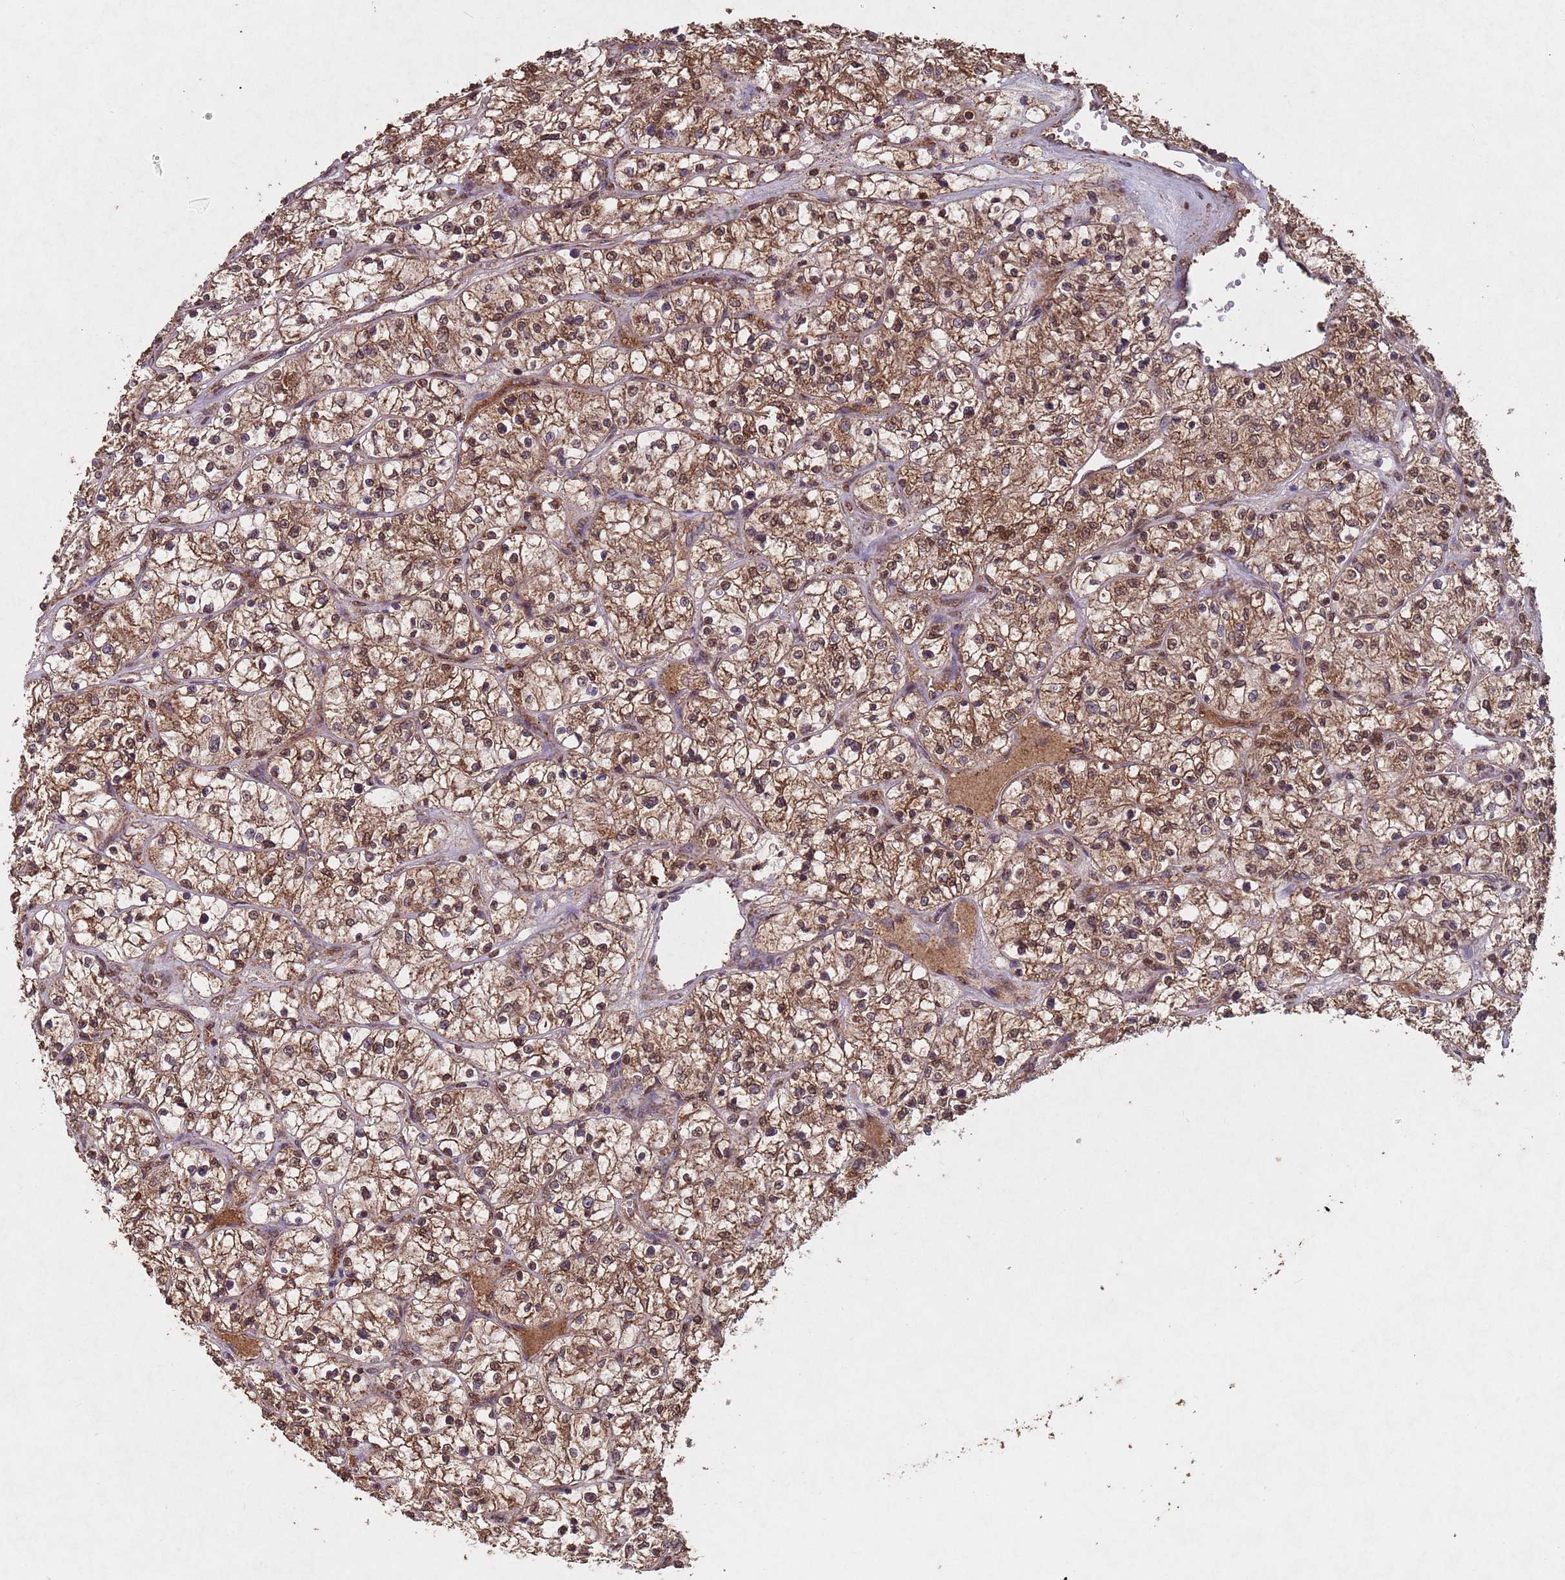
{"staining": {"intensity": "moderate", "quantity": ">75%", "location": "cytoplasmic/membranous,nuclear"}, "tissue": "renal cancer", "cell_type": "Tumor cells", "image_type": "cancer", "snomed": [{"axis": "morphology", "description": "Adenocarcinoma, NOS"}, {"axis": "topography", "description": "Kidney"}], "caption": "Immunohistochemical staining of renal cancer (adenocarcinoma) exhibits medium levels of moderate cytoplasmic/membranous and nuclear positivity in about >75% of tumor cells.", "gene": "HDAC10", "patient": {"sex": "female", "age": 64}}